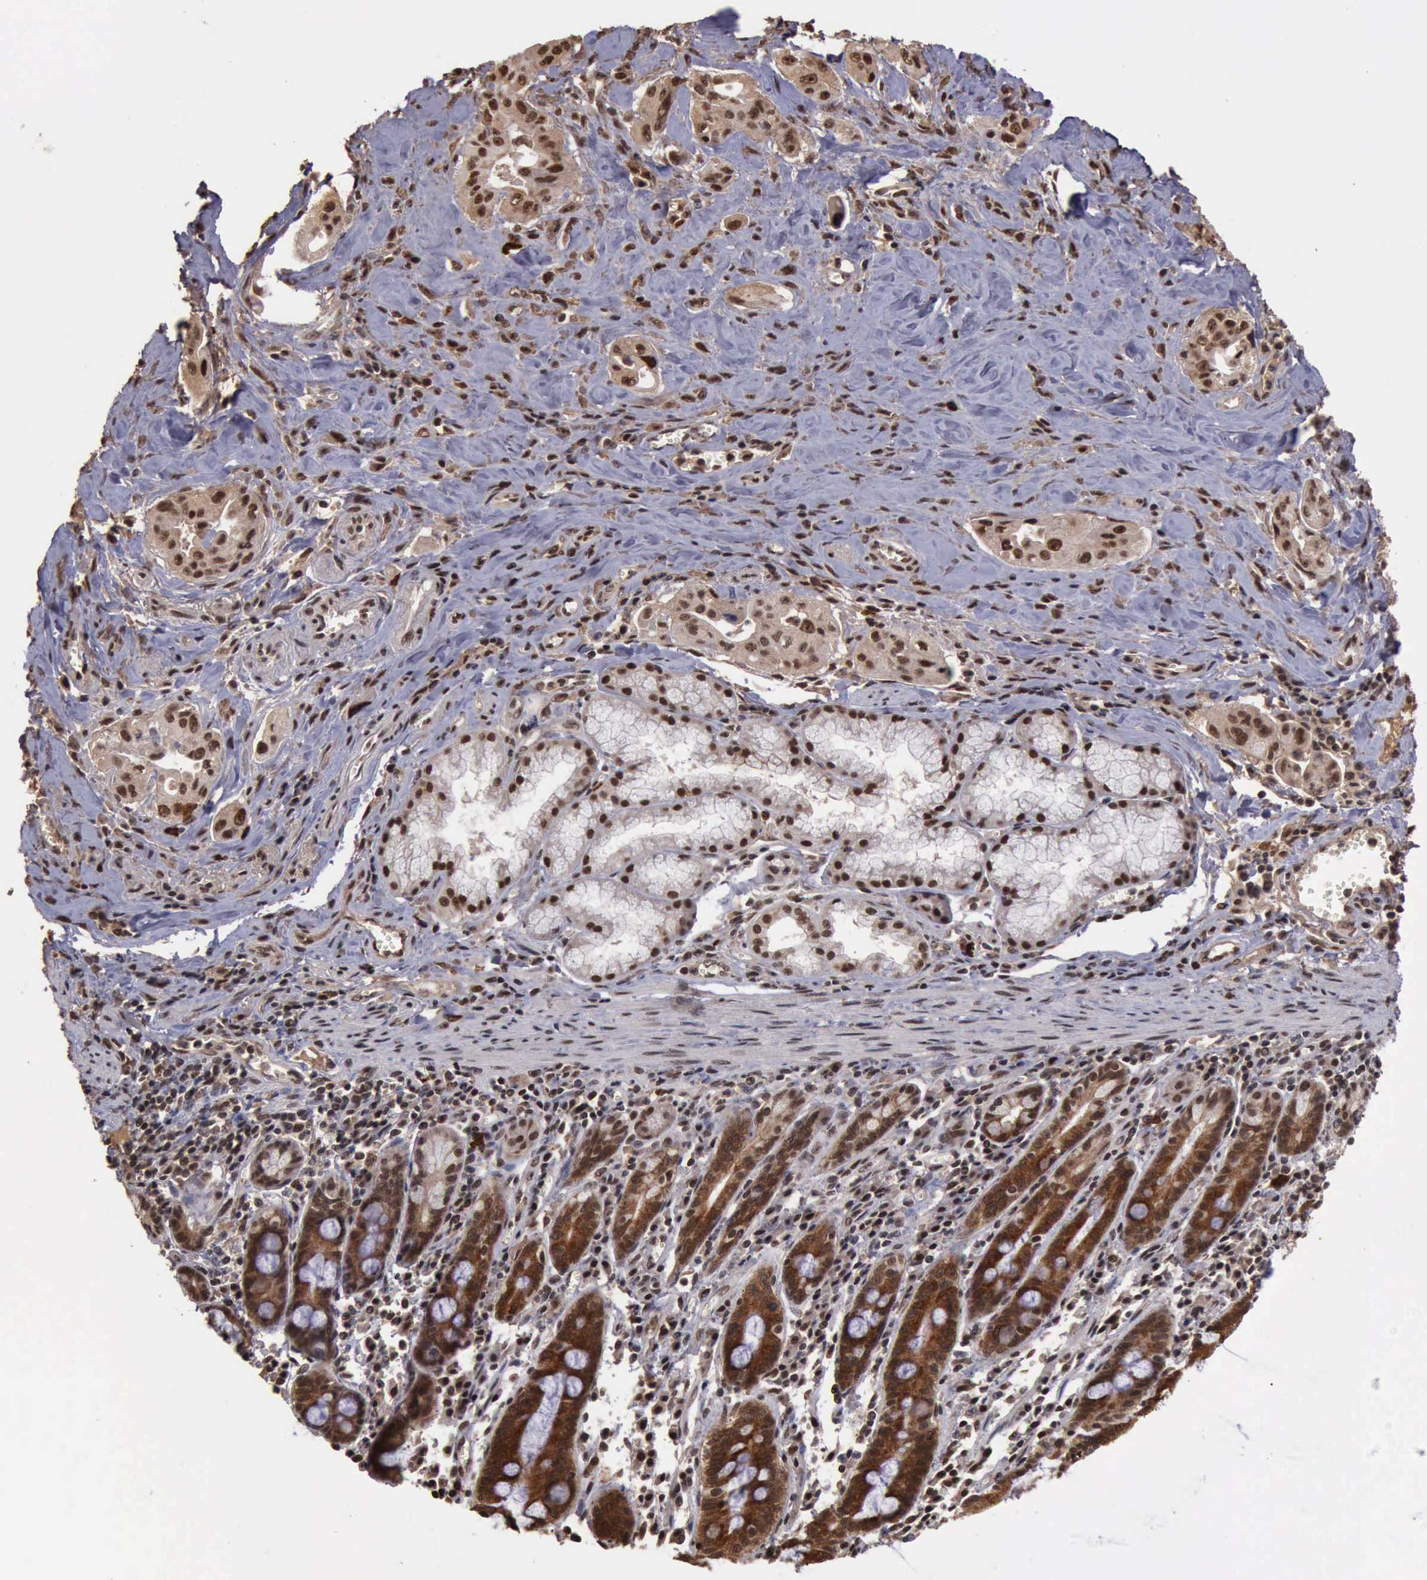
{"staining": {"intensity": "moderate", "quantity": ">75%", "location": "nuclear"}, "tissue": "pancreatic cancer", "cell_type": "Tumor cells", "image_type": "cancer", "snomed": [{"axis": "morphology", "description": "Adenocarcinoma, NOS"}, {"axis": "topography", "description": "Pancreas"}], "caption": "IHC photomicrograph of neoplastic tissue: adenocarcinoma (pancreatic) stained using immunohistochemistry (IHC) reveals medium levels of moderate protein expression localized specifically in the nuclear of tumor cells, appearing as a nuclear brown color.", "gene": "TRMT2A", "patient": {"sex": "male", "age": 77}}